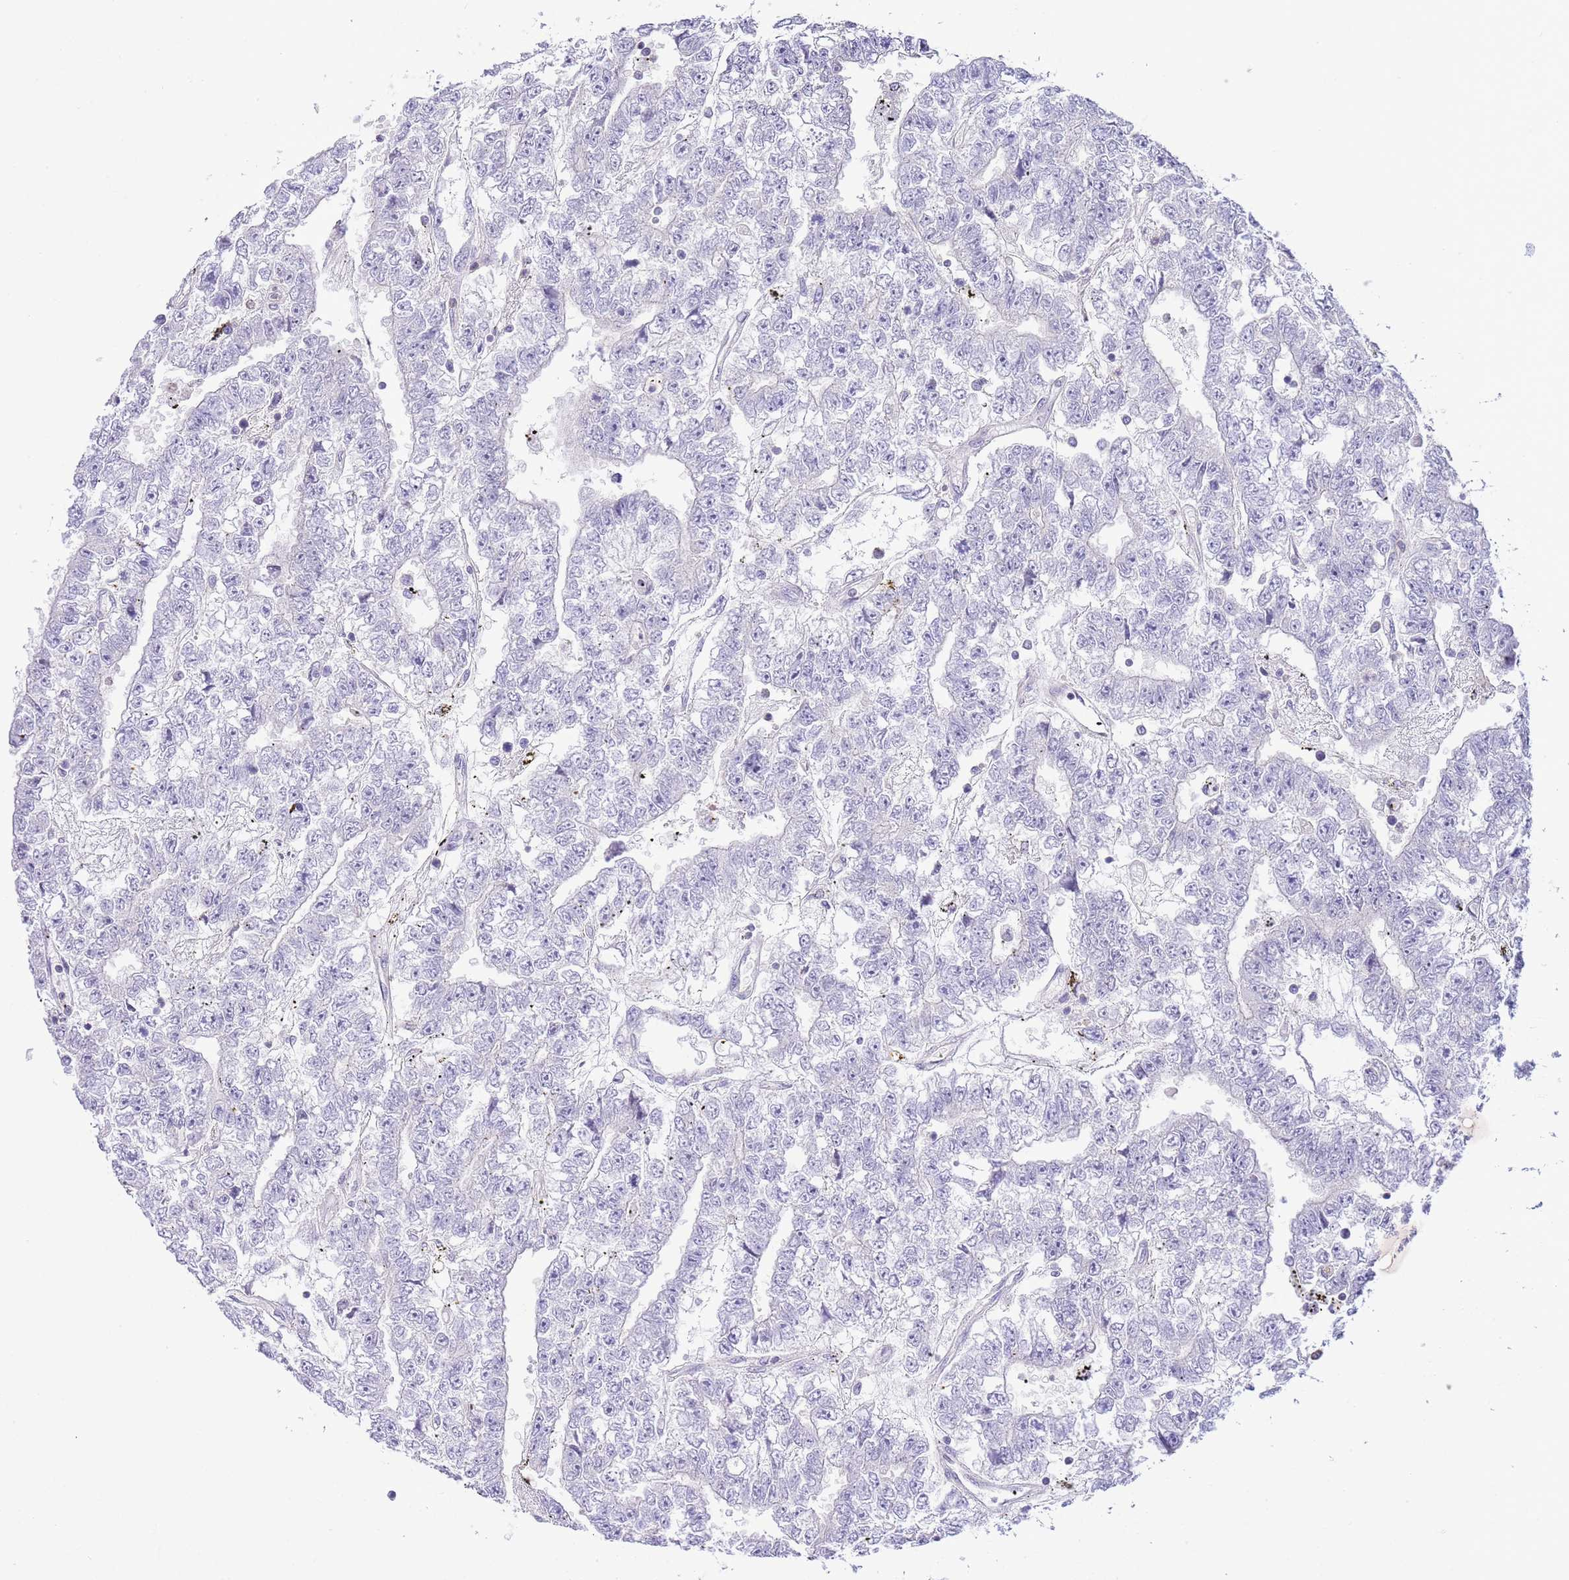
{"staining": {"intensity": "negative", "quantity": "none", "location": "none"}, "tissue": "testis cancer", "cell_type": "Tumor cells", "image_type": "cancer", "snomed": [{"axis": "morphology", "description": "Carcinoma, Embryonal, NOS"}, {"axis": "topography", "description": "Testis"}], "caption": "Immunohistochemical staining of human testis cancer demonstrates no significant expression in tumor cells. (DAB immunohistochemistry (IHC), high magnification).", "gene": "HDHD2", "patient": {"sex": "male", "age": 25}}